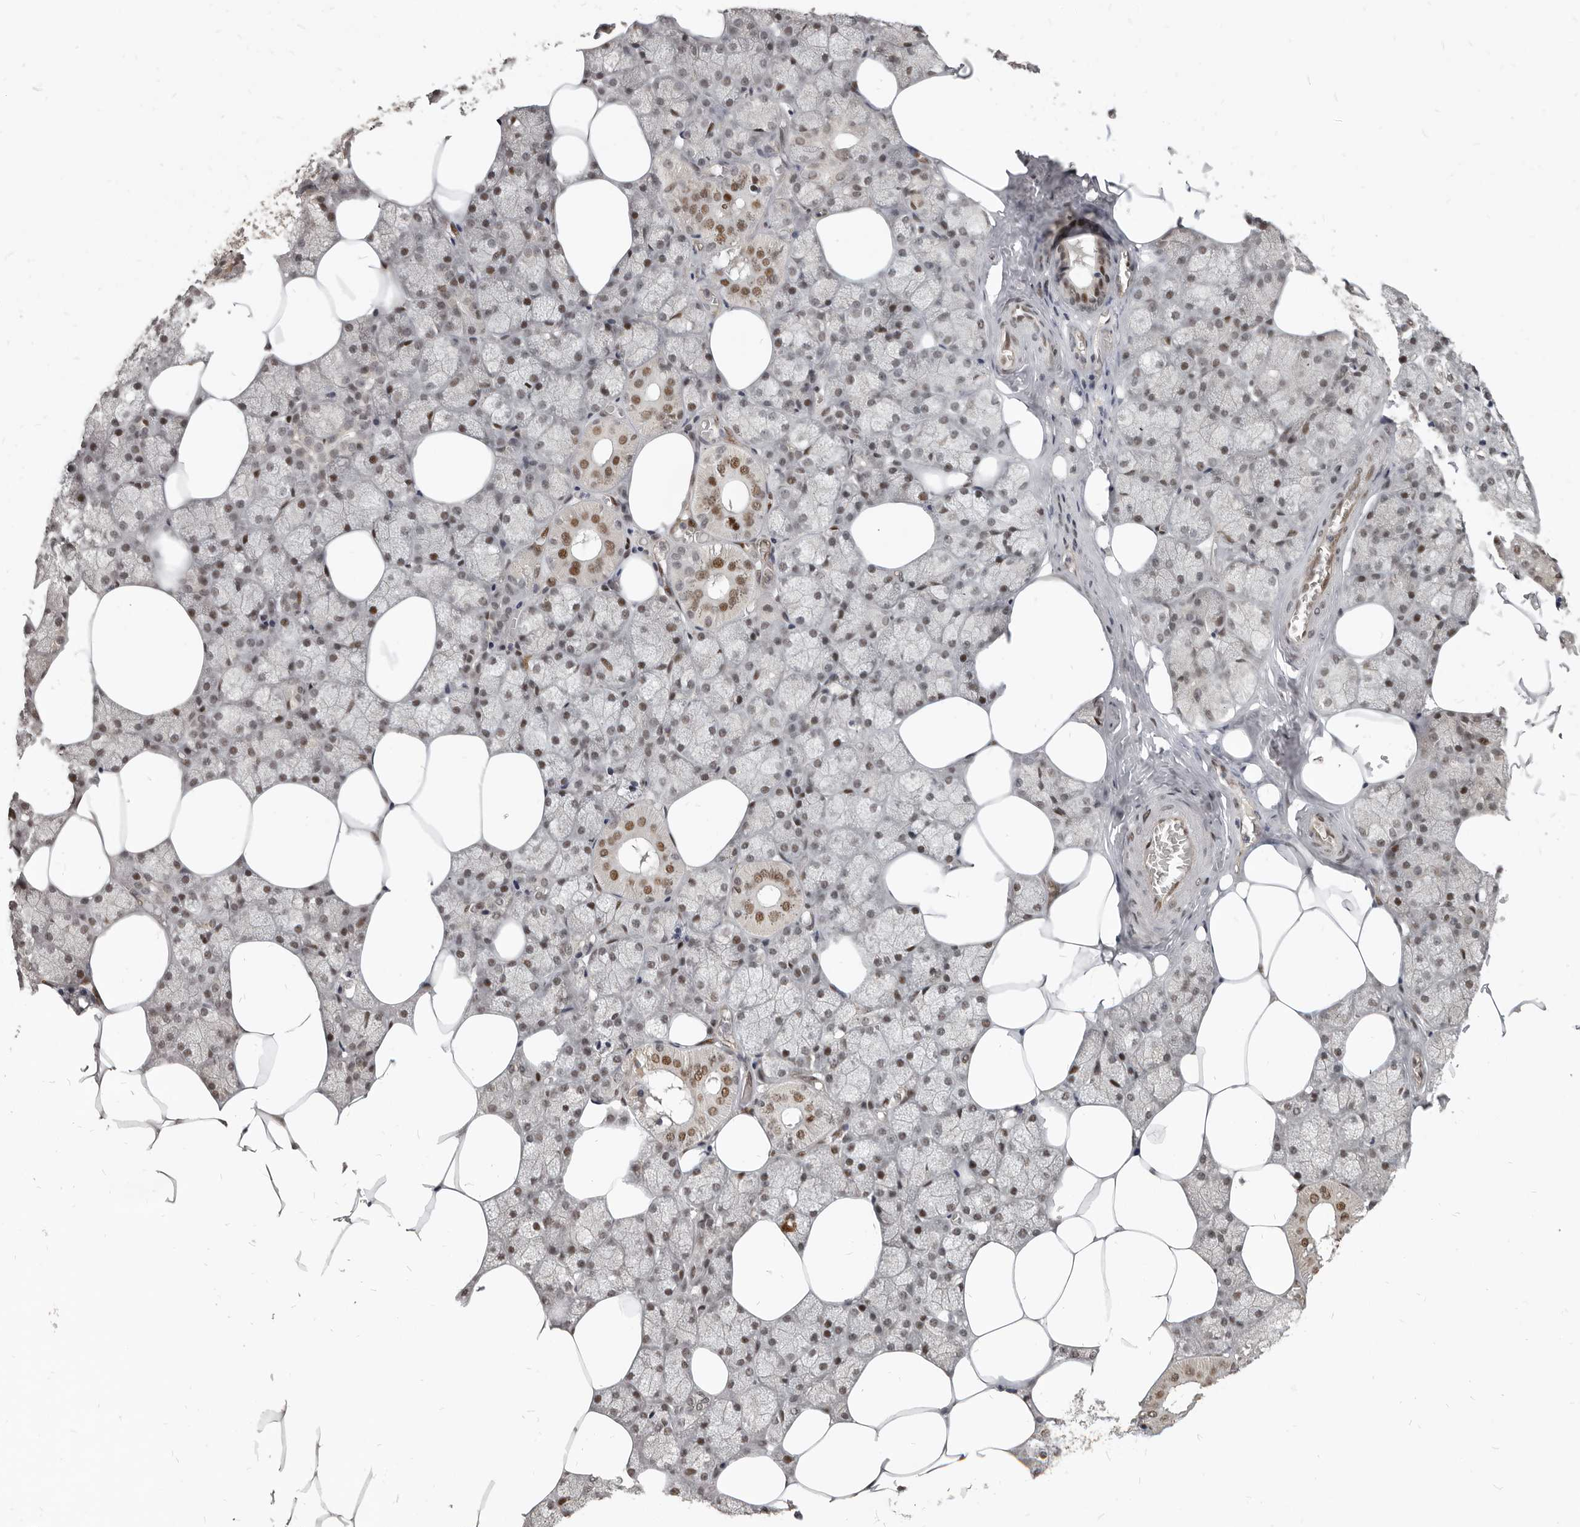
{"staining": {"intensity": "moderate", "quantity": ">75%", "location": "nuclear"}, "tissue": "salivary gland", "cell_type": "Glandular cells", "image_type": "normal", "snomed": [{"axis": "morphology", "description": "Normal tissue, NOS"}, {"axis": "topography", "description": "Salivary gland"}], "caption": "IHC image of unremarkable salivary gland: salivary gland stained using IHC shows medium levels of moderate protein expression localized specifically in the nuclear of glandular cells, appearing as a nuclear brown color.", "gene": "ATF5", "patient": {"sex": "male", "age": 62}}